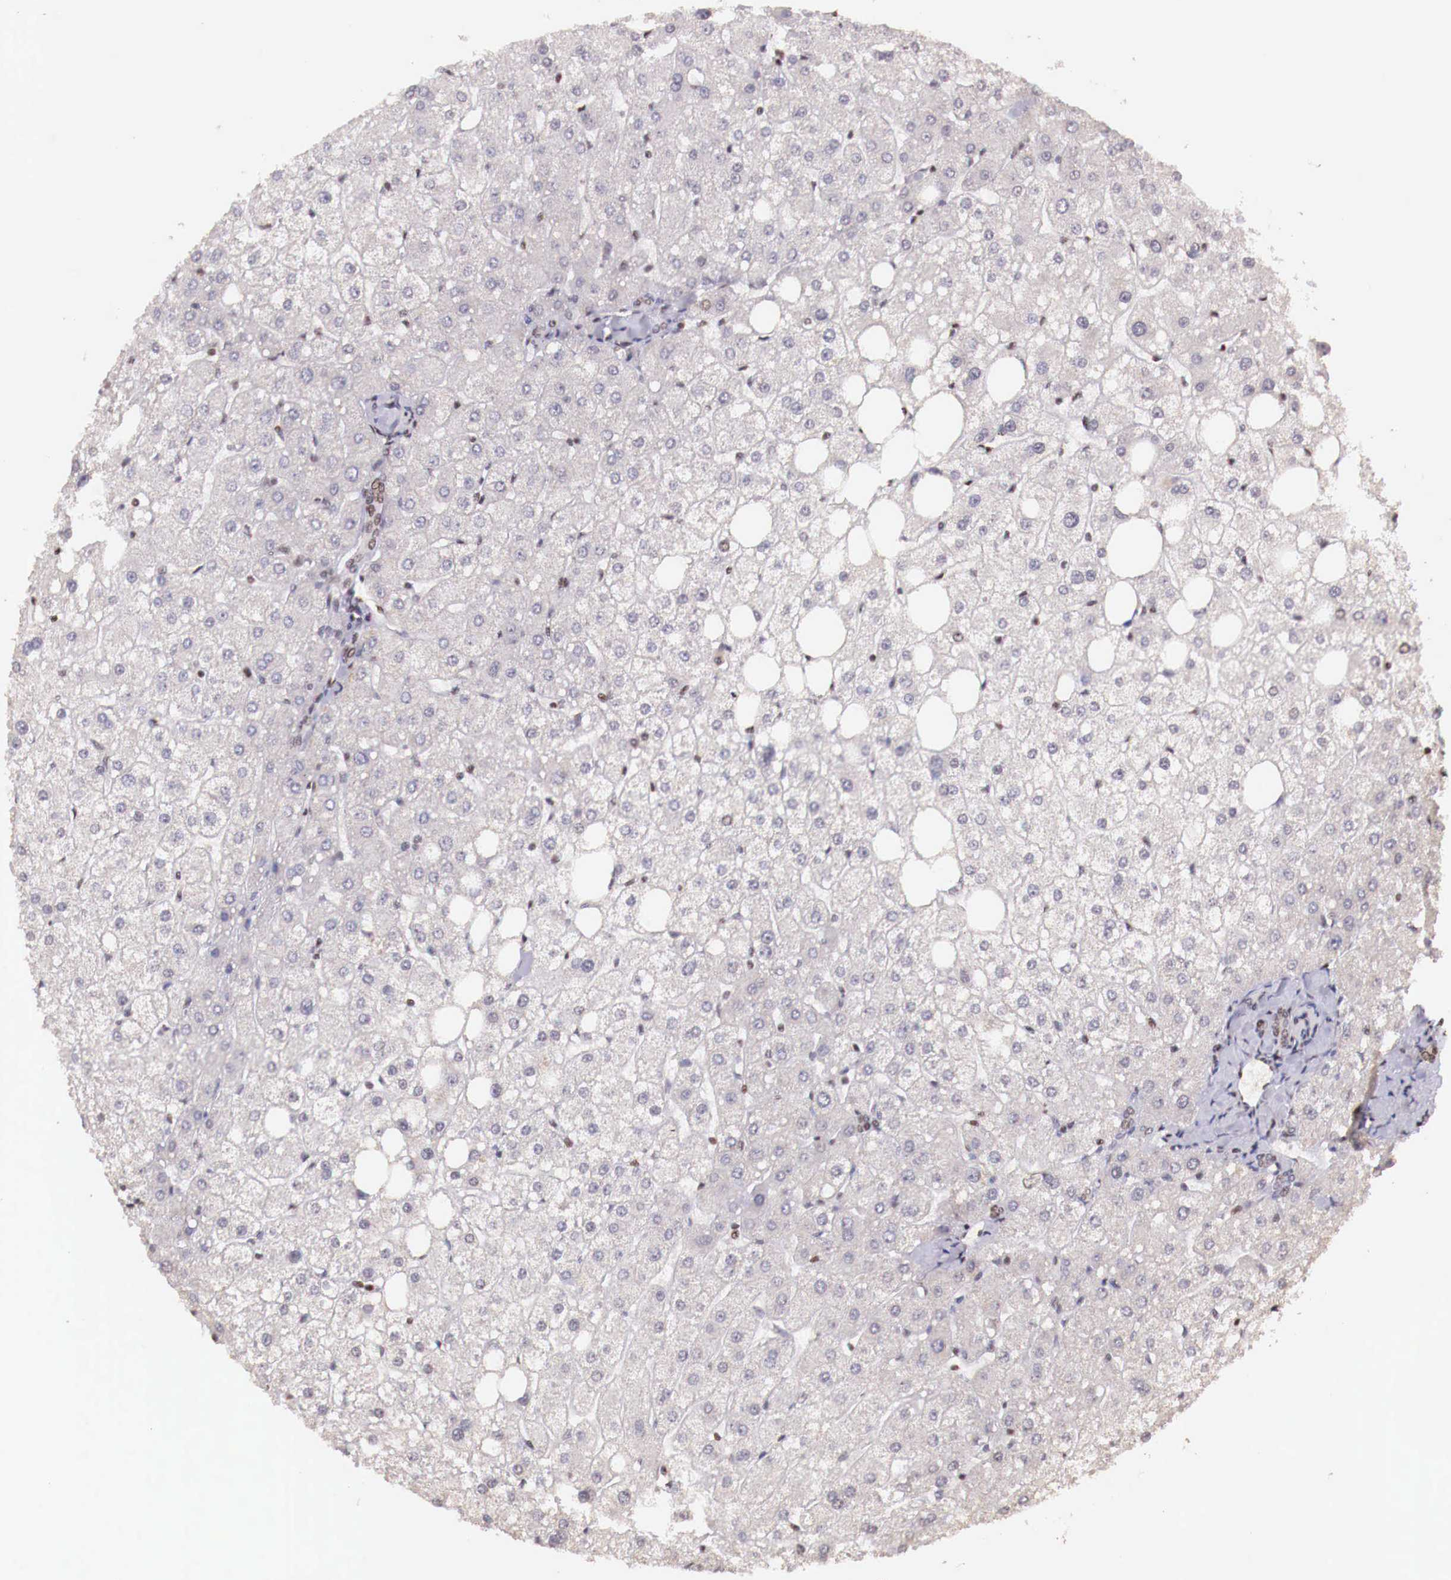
{"staining": {"intensity": "weak", "quantity": "25%-75%", "location": "nuclear"}, "tissue": "liver", "cell_type": "Cholangiocytes", "image_type": "normal", "snomed": [{"axis": "morphology", "description": "Normal tissue, NOS"}, {"axis": "topography", "description": "Liver"}], "caption": "A brown stain labels weak nuclear expression of a protein in cholangiocytes of unremarkable human liver.", "gene": "SP1", "patient": {"sex": "male", "age": 35}}